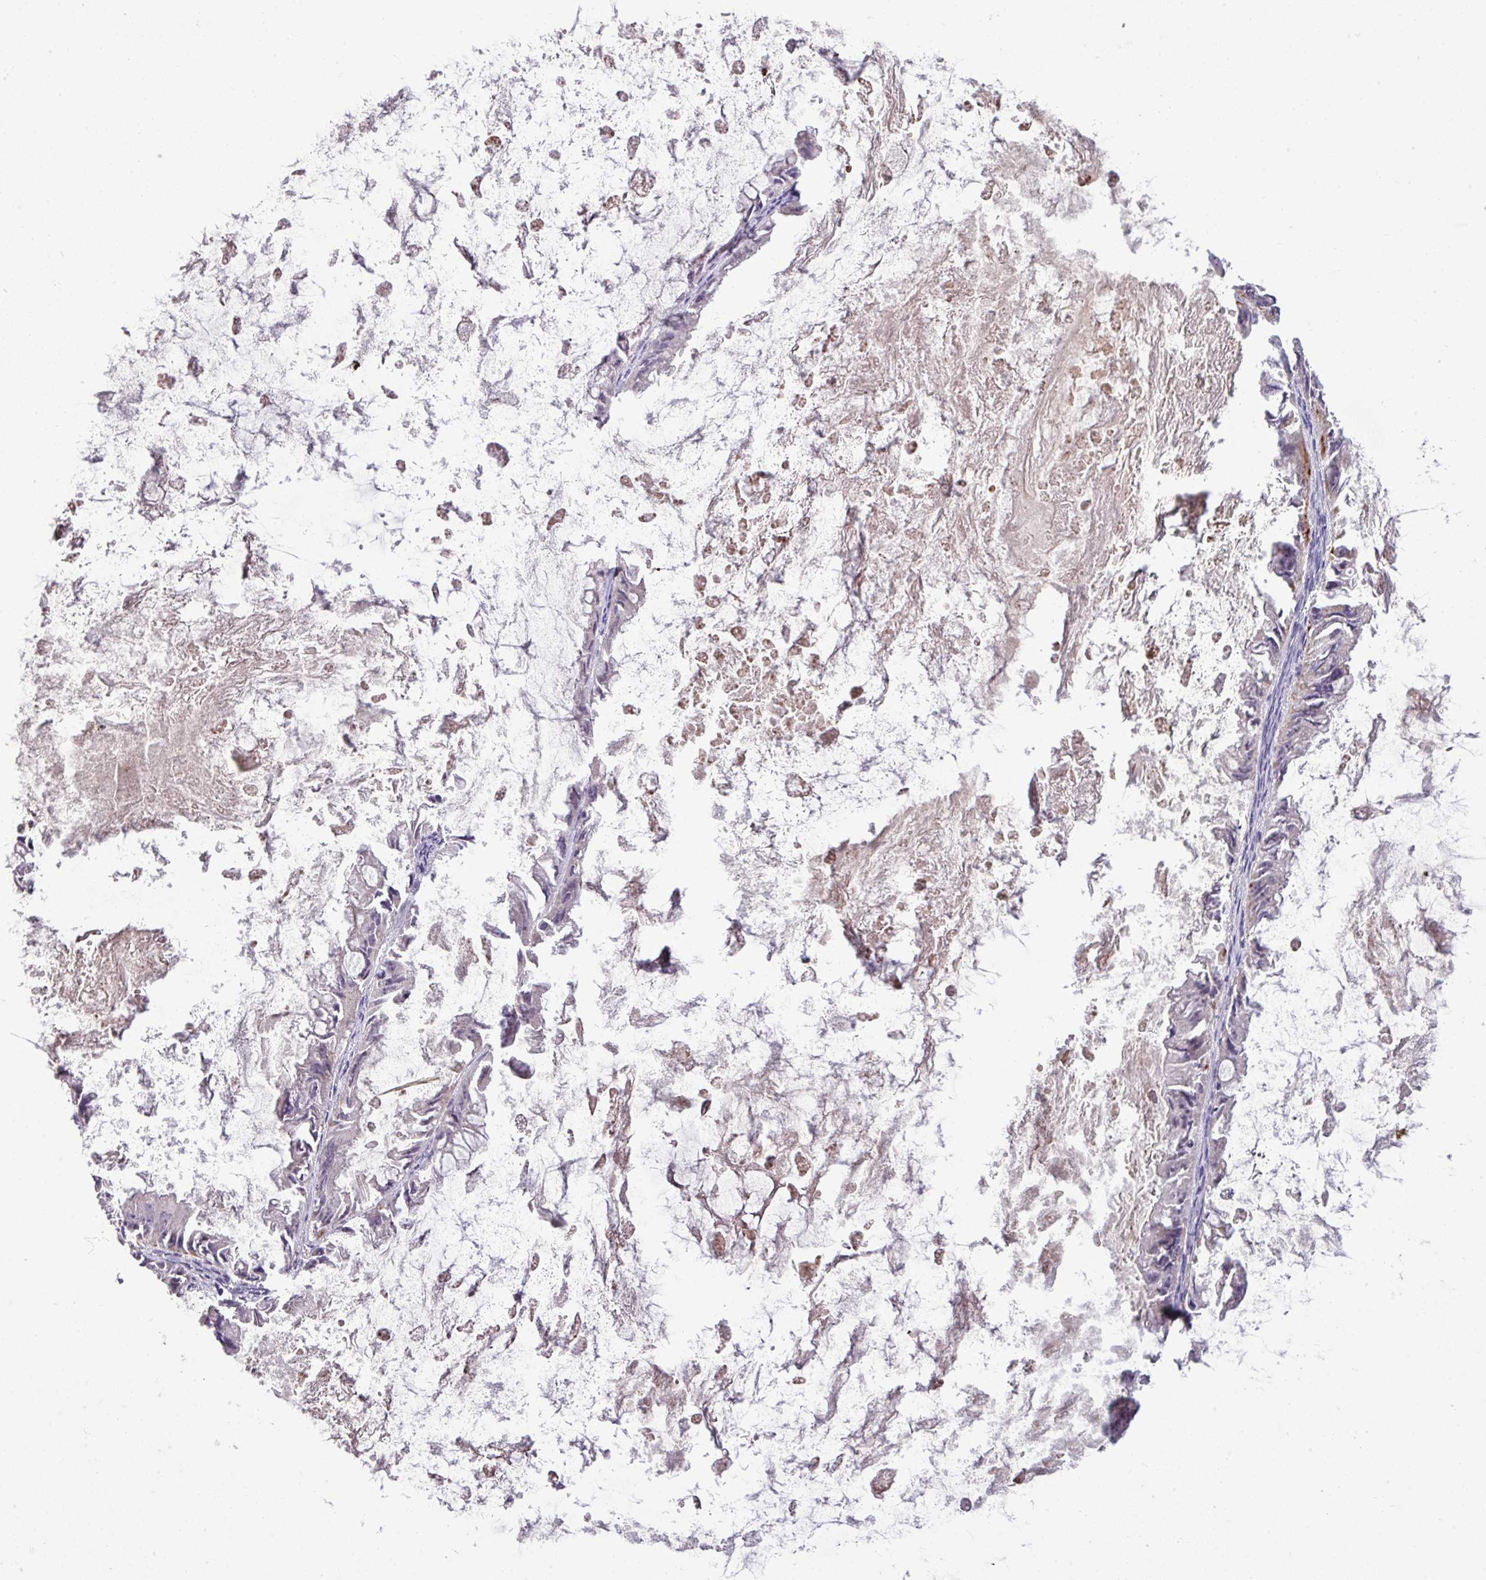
{"staining": {"intensity": "strong", "quantity": "25%-75%", "location": "cytoplasmic/membranous"}, "tissue": "ovarian cancer", "cell_type": "Tumor cells", "image_type": "cancer", "snomed": [{"axis": "morphology", "description": "Cystadenocarcinoma, mucinous, NOS"}, {"axis": "topography", "description": "Ovary"}], "caption": "Immunohistochemical staining of ovarian mucinous cystadenocarcinoma shows high levels of strong cytoplasmic/membranous positivity in approximately 25%-75% of tumor cells.", "gene": "ZNF35", "patient": {"sex": "female", "age": 61}}